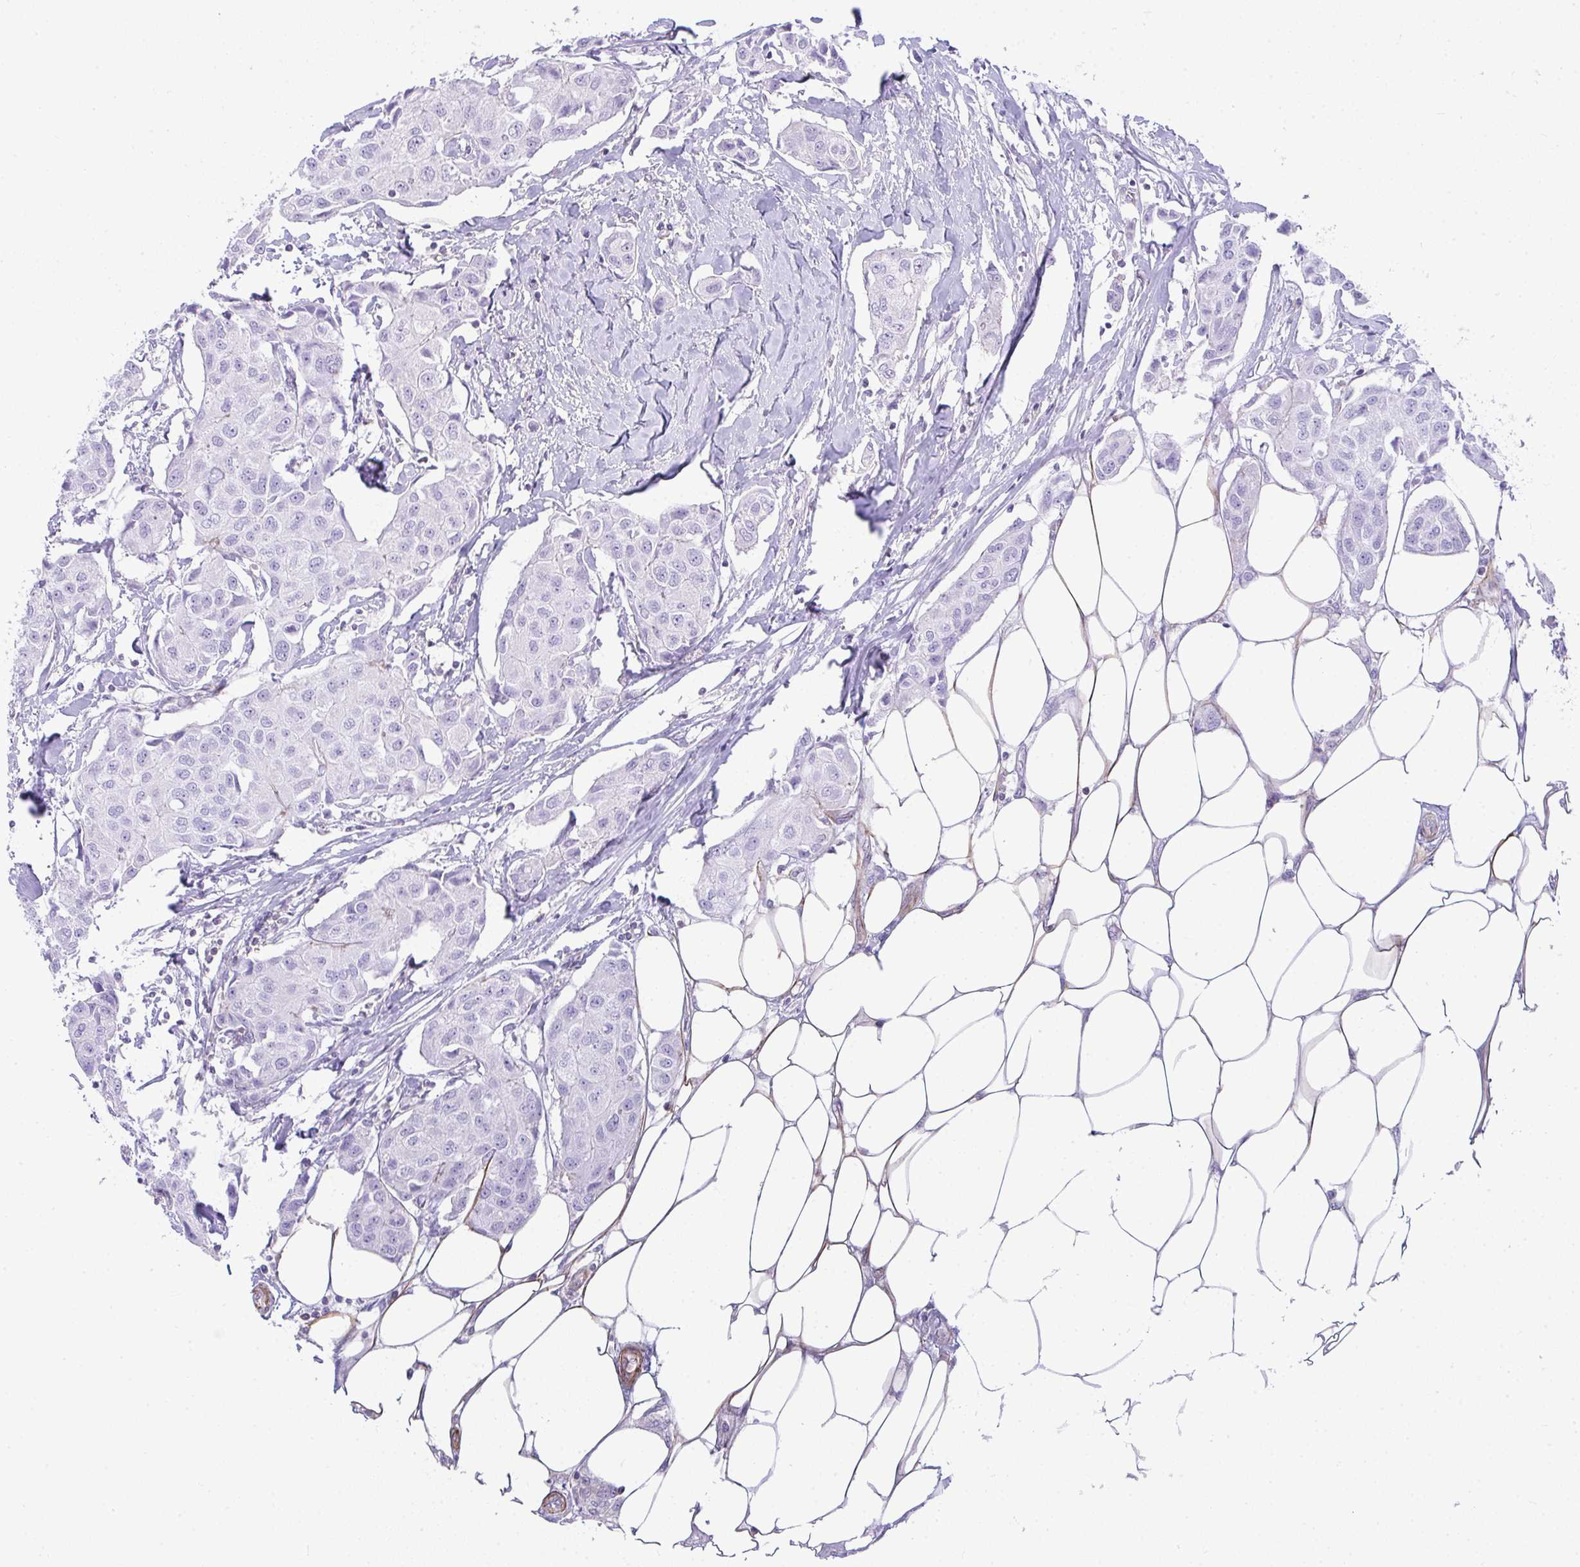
{"staining": {"intensity": "negative", "quantity": "none", "location": "none"}, "tissue": "breast cancer", "cell_type": "Tumor cells", "image_type": "cancer", "snomed": [{"axis": "morphology", "description": "Duct carcinoma"}, {"axis": "topography", "description": "Breast"}, {"axis": "topography", "description": "Lymph node"}], "caption": "DAB immunohistochemical staining of human invasive ductal carcinoma (breast) reveals no significant staining in tumor cells.", "gene": "CDRT15", "patient": {"sex": "female", "age": 80}}